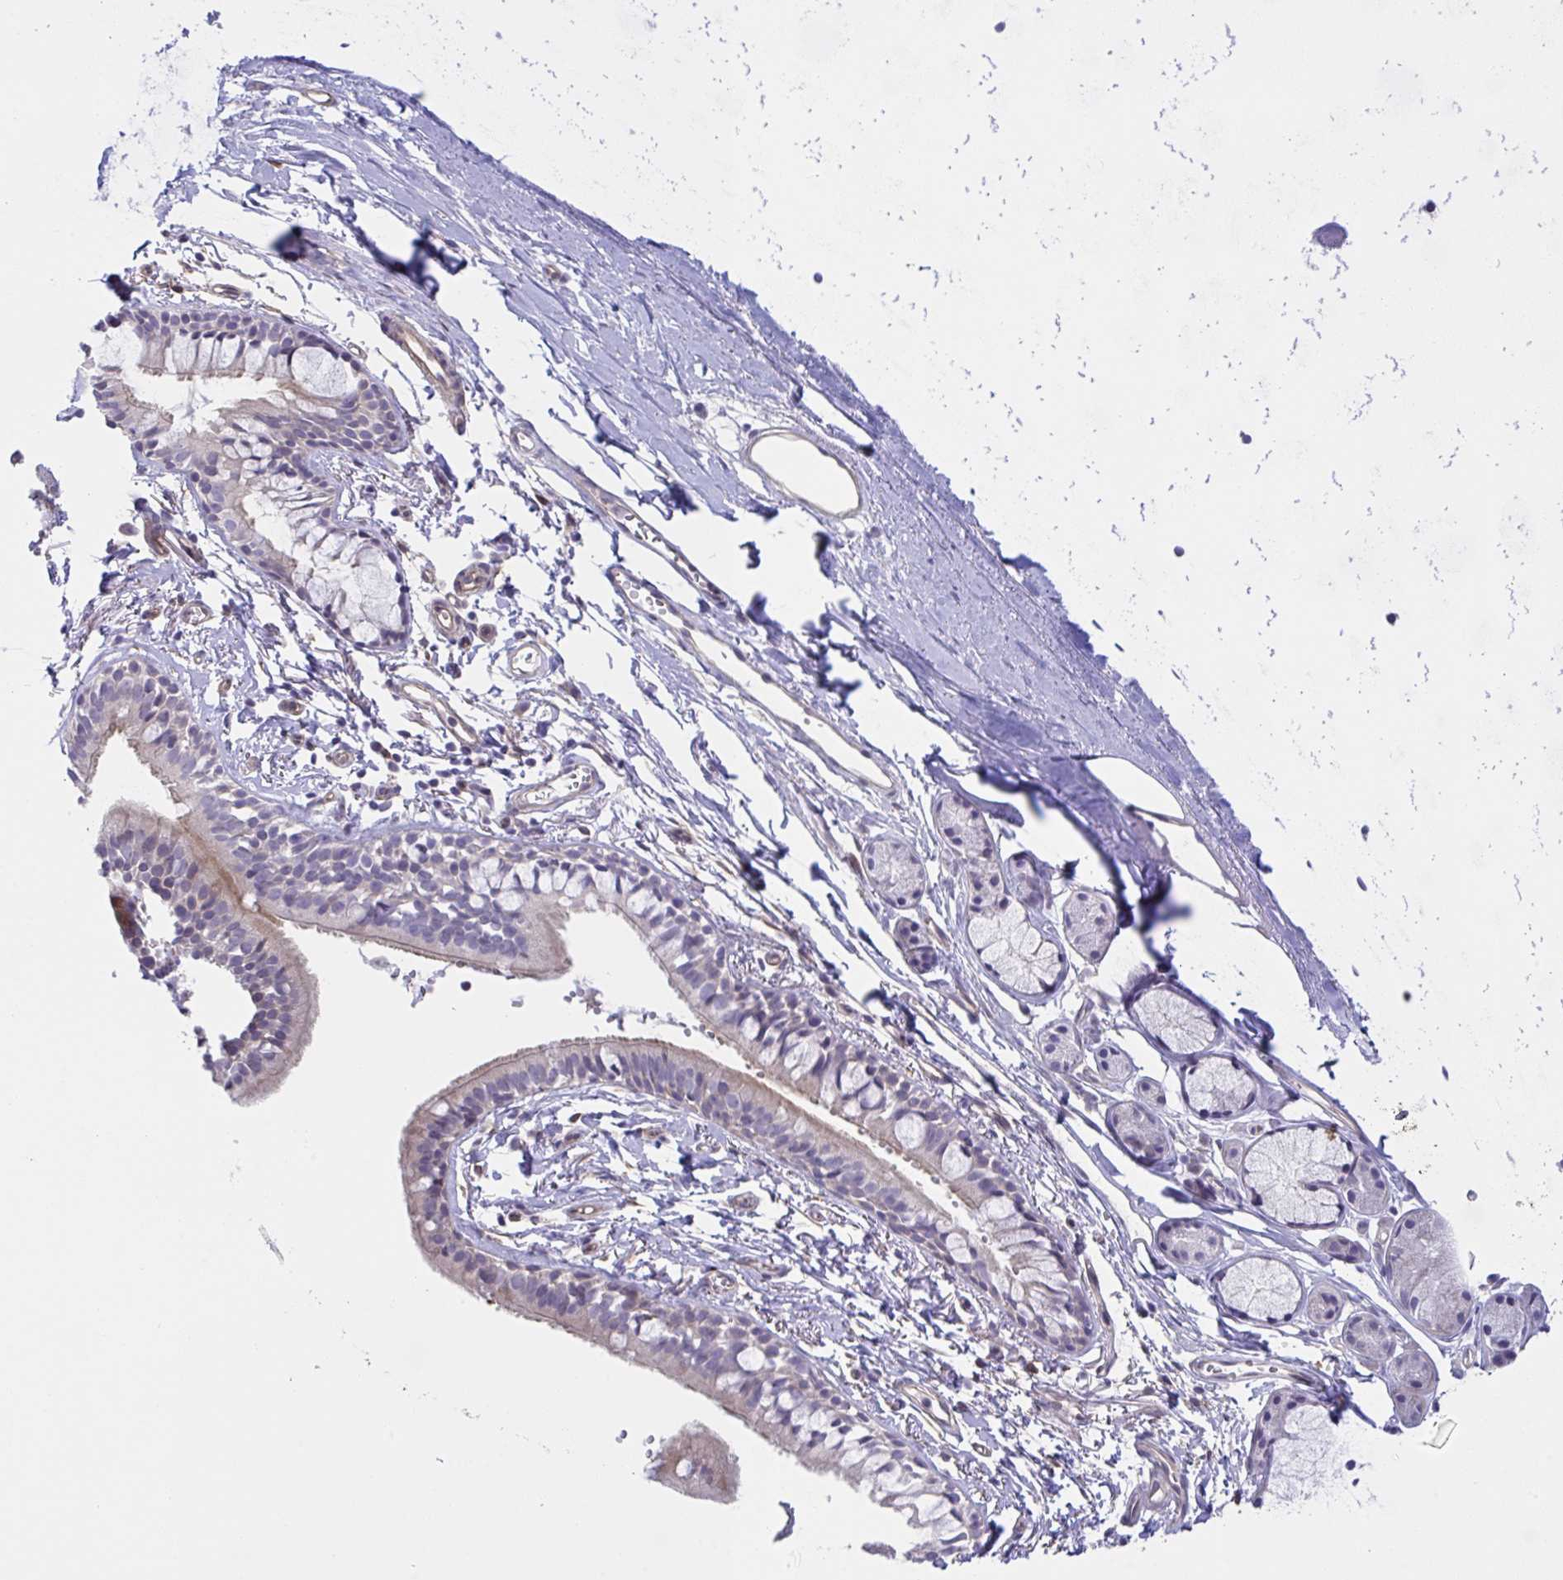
{"staining": {"intensity": "weak", "quantity": "<25%", "location": "cytoplasmic/membranous"}, "tissue": "bronchus", "cell_type": "Respiratory epithelial cells", "image_type": "normal", "snomed": [{"axis": "morphology", "description": "Normal tissue, NOS"}, {"axis": "topography", "description": "Cartilage tissue"}, {"axis": "topography", "description": "Bronchus"}, {"axis": "topography", "description": "Peripheral nerve tissue"}], "caption": "The immunohistochemistry (IHC) histopathology image has no significant positivity in respiratory epithelial cells of bronchus.", "gene": "RHOXF1", "patient": {"sex": "female", "age": 59}}